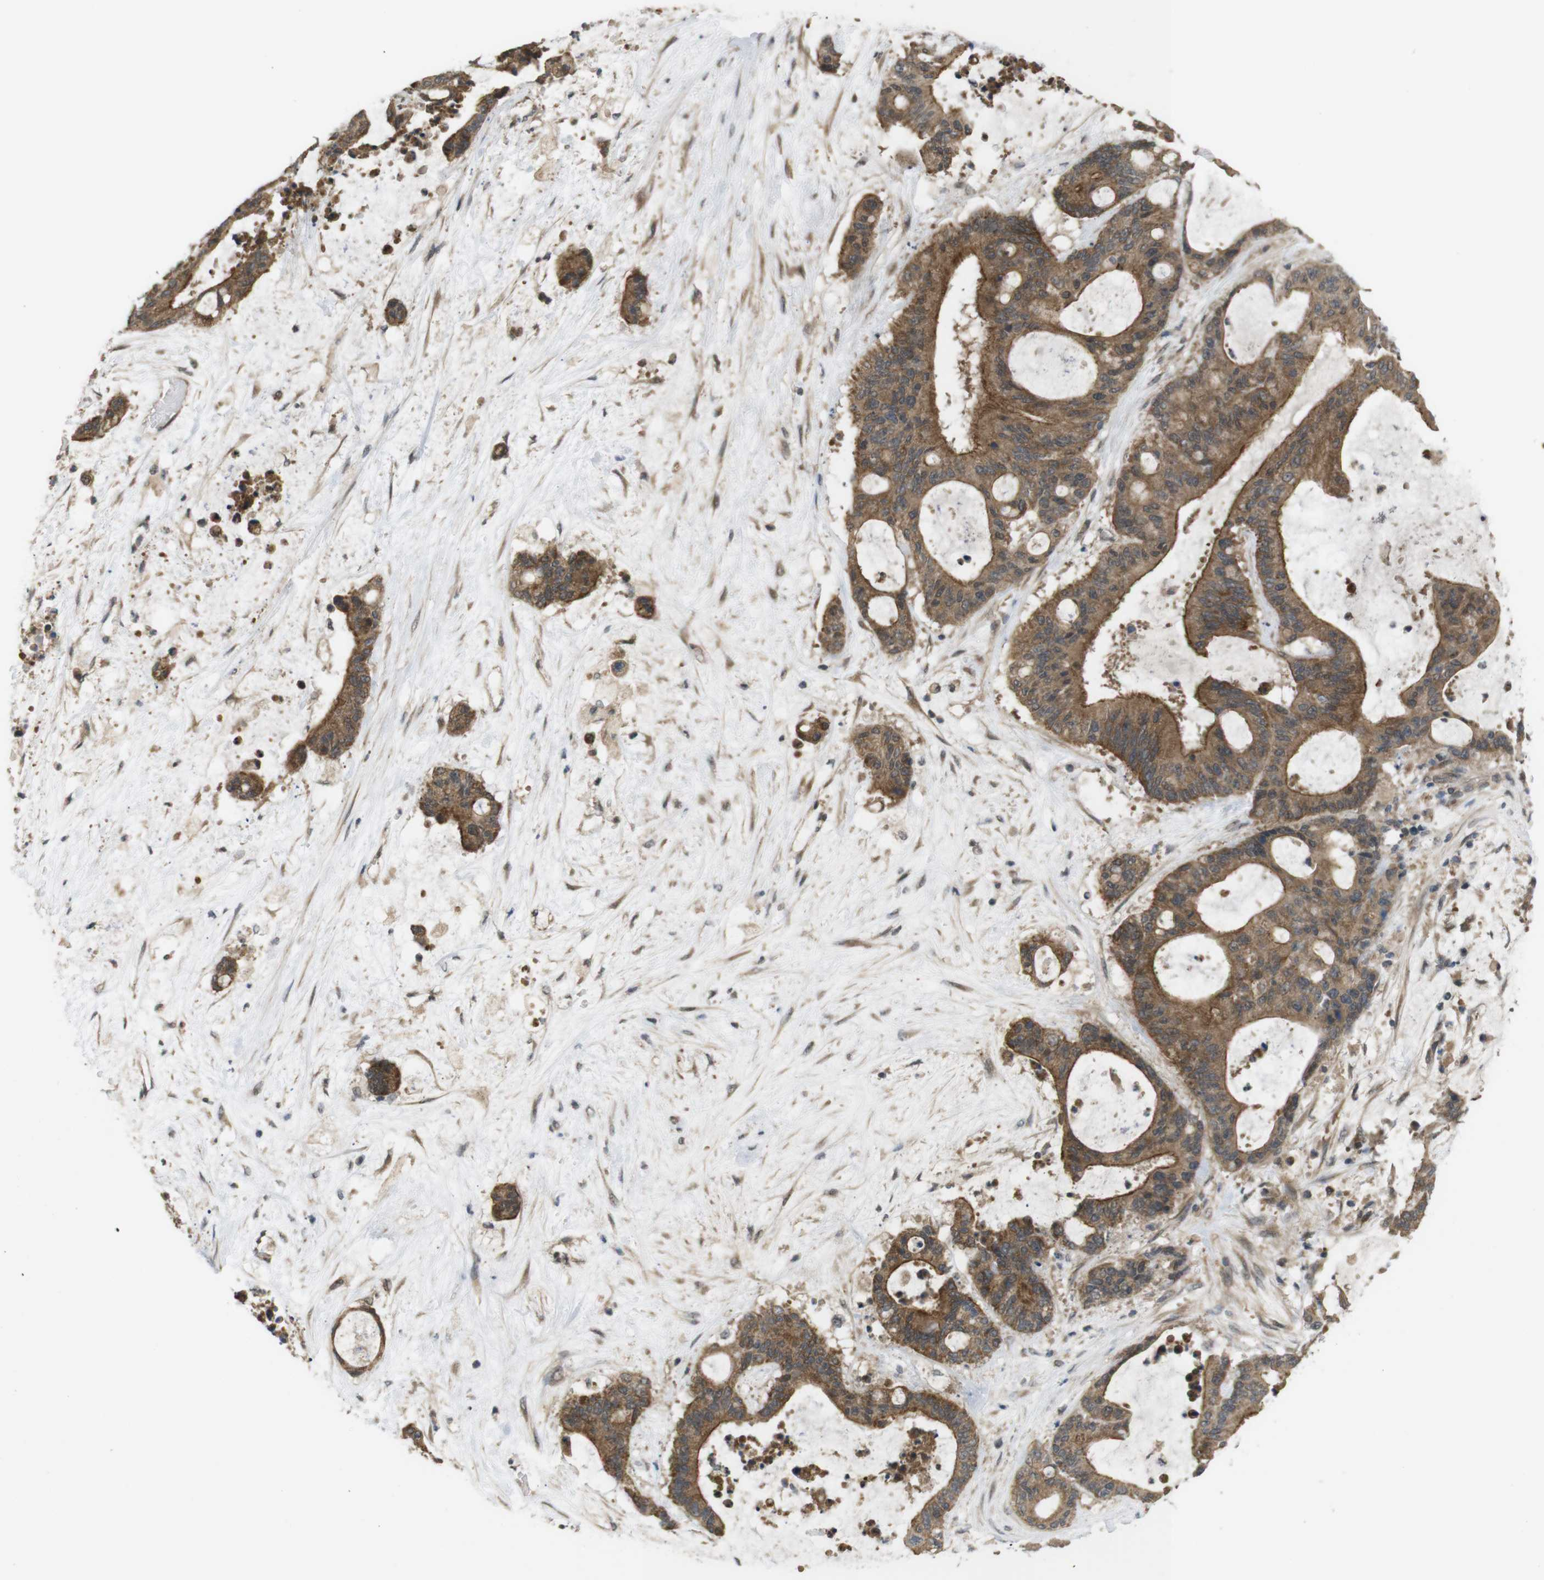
{"staining": {"intensity": "moderate", "quantity": ">75%", "location": "cytoplasmic/membranous"}, "tissue": "liver cancer", "cell_type": "Tumor cells", "image_type": "cancer", "snomed": [{"axis": "morphology", "description": "Cholangiocarcinoma"}, {"axis": "topography", "description": "Liver"}], "caption": "Liver cancer (cholangiocarcinoma) stained with a brown dye demonstrates moderate cytoplasmic/membranous positive positivity in about >75% of tumor cells.", "gene": "RNF130", "patient": {"sex": "female", "age": 73}}